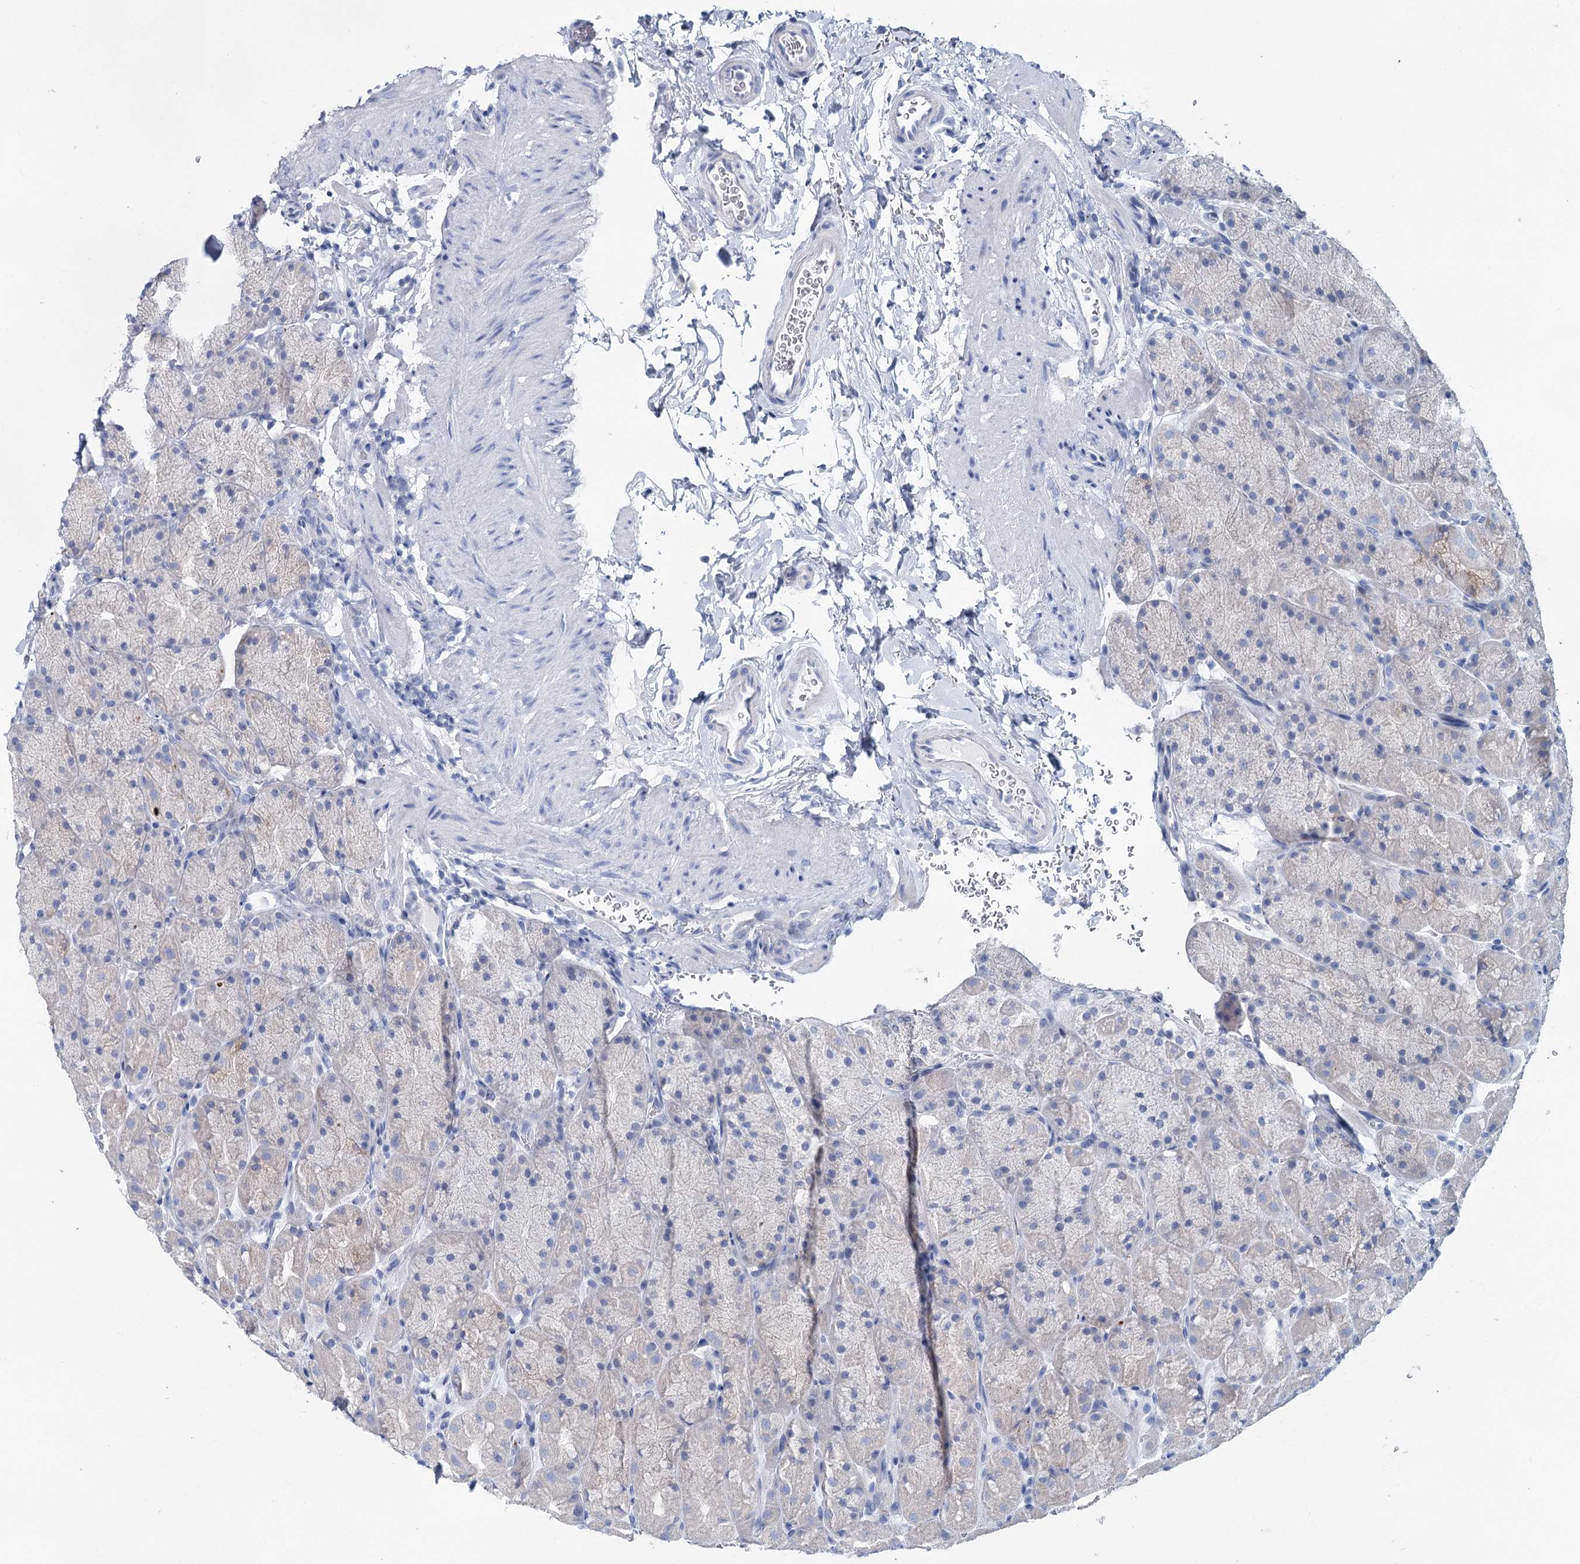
{"staining": {"intensity": "negative", "quantity": "none", "location": "none"}, "tissue": "stomach", "cell_type": "Glandular cells", "image_type": "normal", "snomed": [{"axis": "morphology", "description": "Normal tissue, NOS"}, {"axis": "topography", "description": "Stomach, upper"}, {"axis": "topography", "description": "Stomach, lower"}], "caption": "DAB immunohistochemical staining of normal stomach reveals no significant expression in glandular cells.", "gene": "METTL7B", "patient": {"sex": "male", "age": 67}}